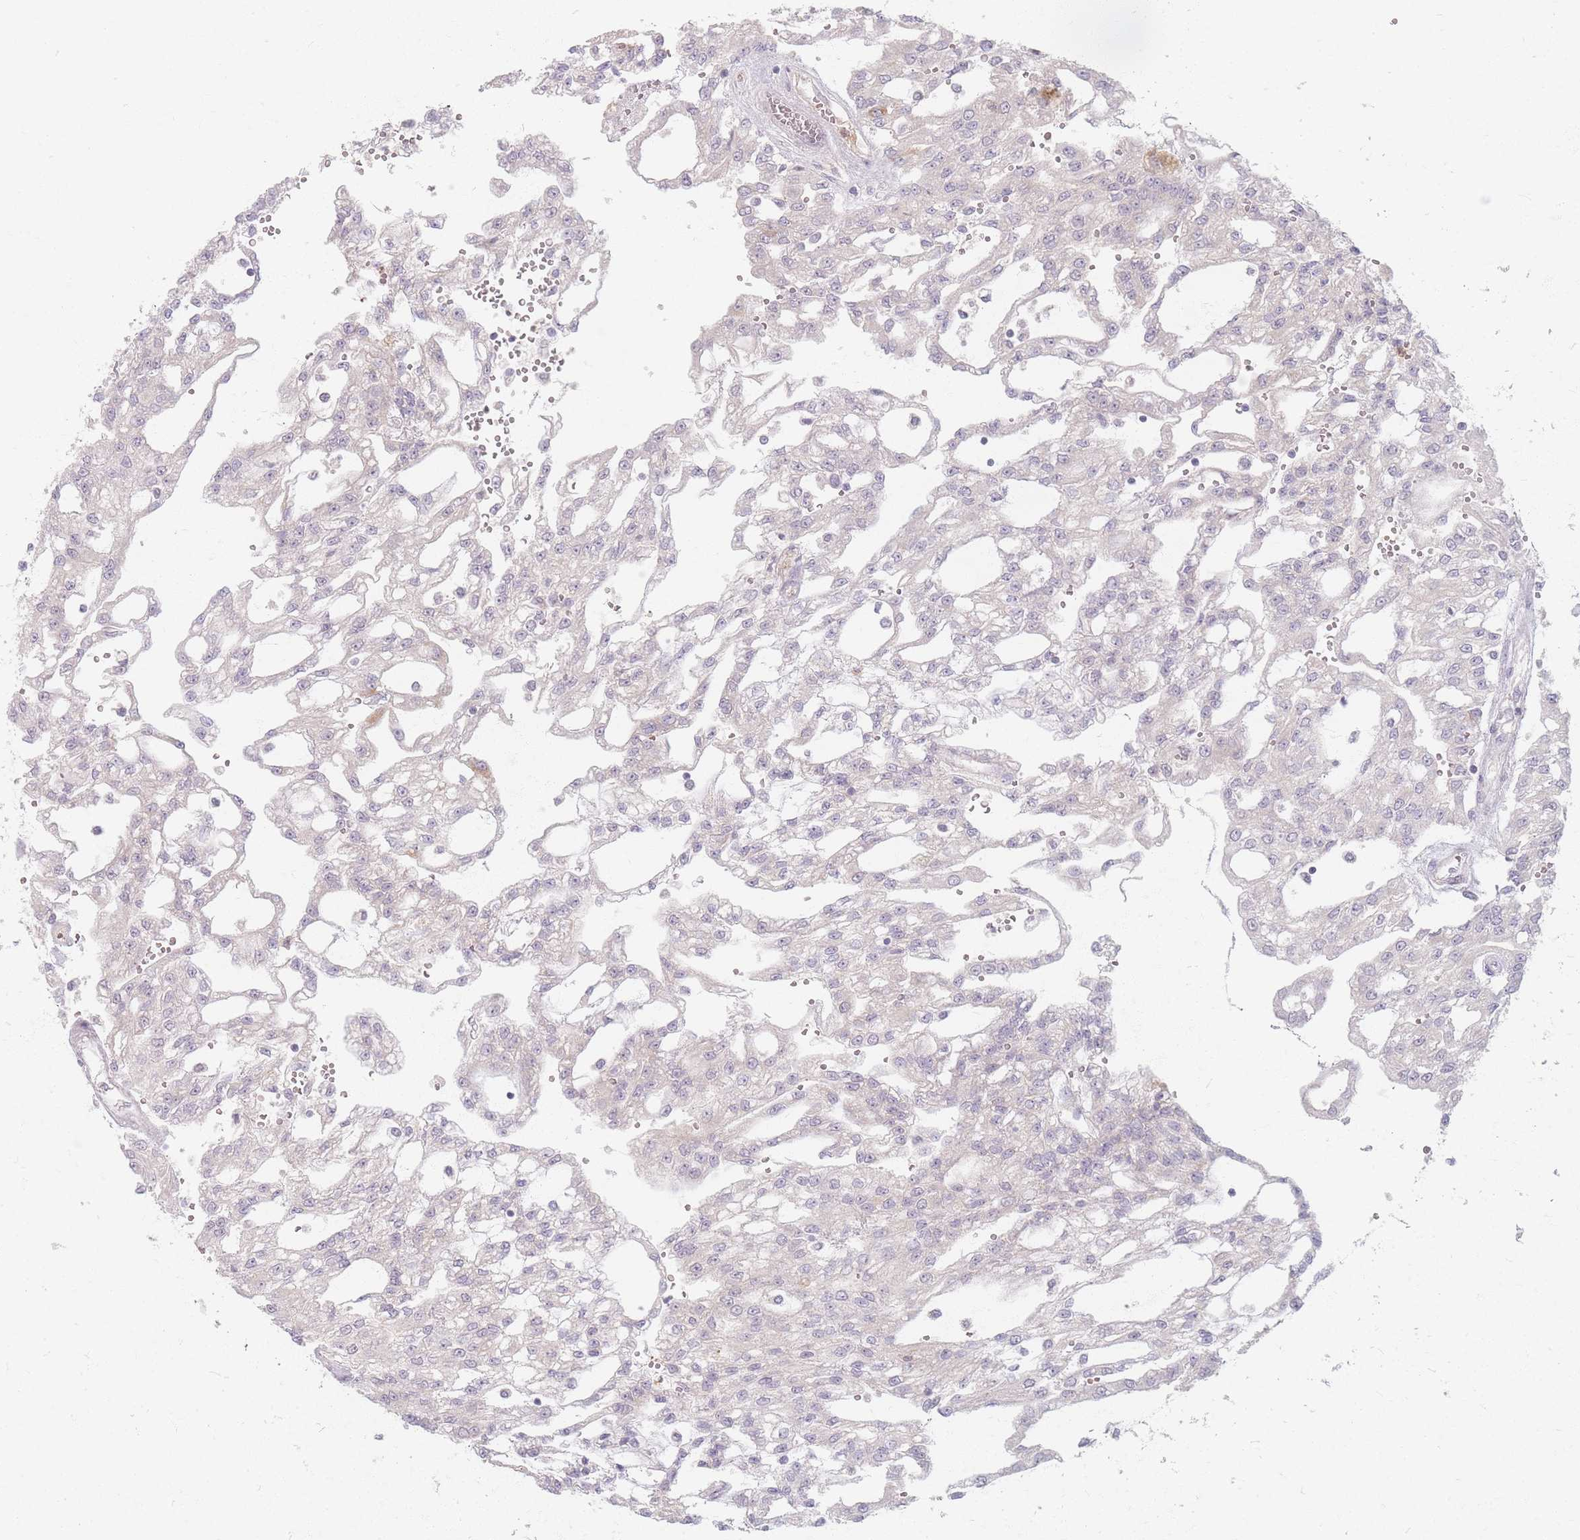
{"staining": {"intensity": "negative", "quantity": "none", "location": "none"}, "tissue": "renal cancer", "cell_type": "Tumor cells", "image_type": "cancer", "snomed": [{"axis": "morphology", "description": "Adenocarcinoma, NOS"}, {"axis": "topography", "description": "Kidney"}], "caption": "Immunohistochemical staining of renal adenocarcinoma displays no significant positivity in tumor cells. (DAB (3,3'-diaminobenzidine) immunohistochemistry visualized using brightfield microscopy, high magnification).", "gene": "CHCHD7", "patient": {"sex": "male", "age": 63}}